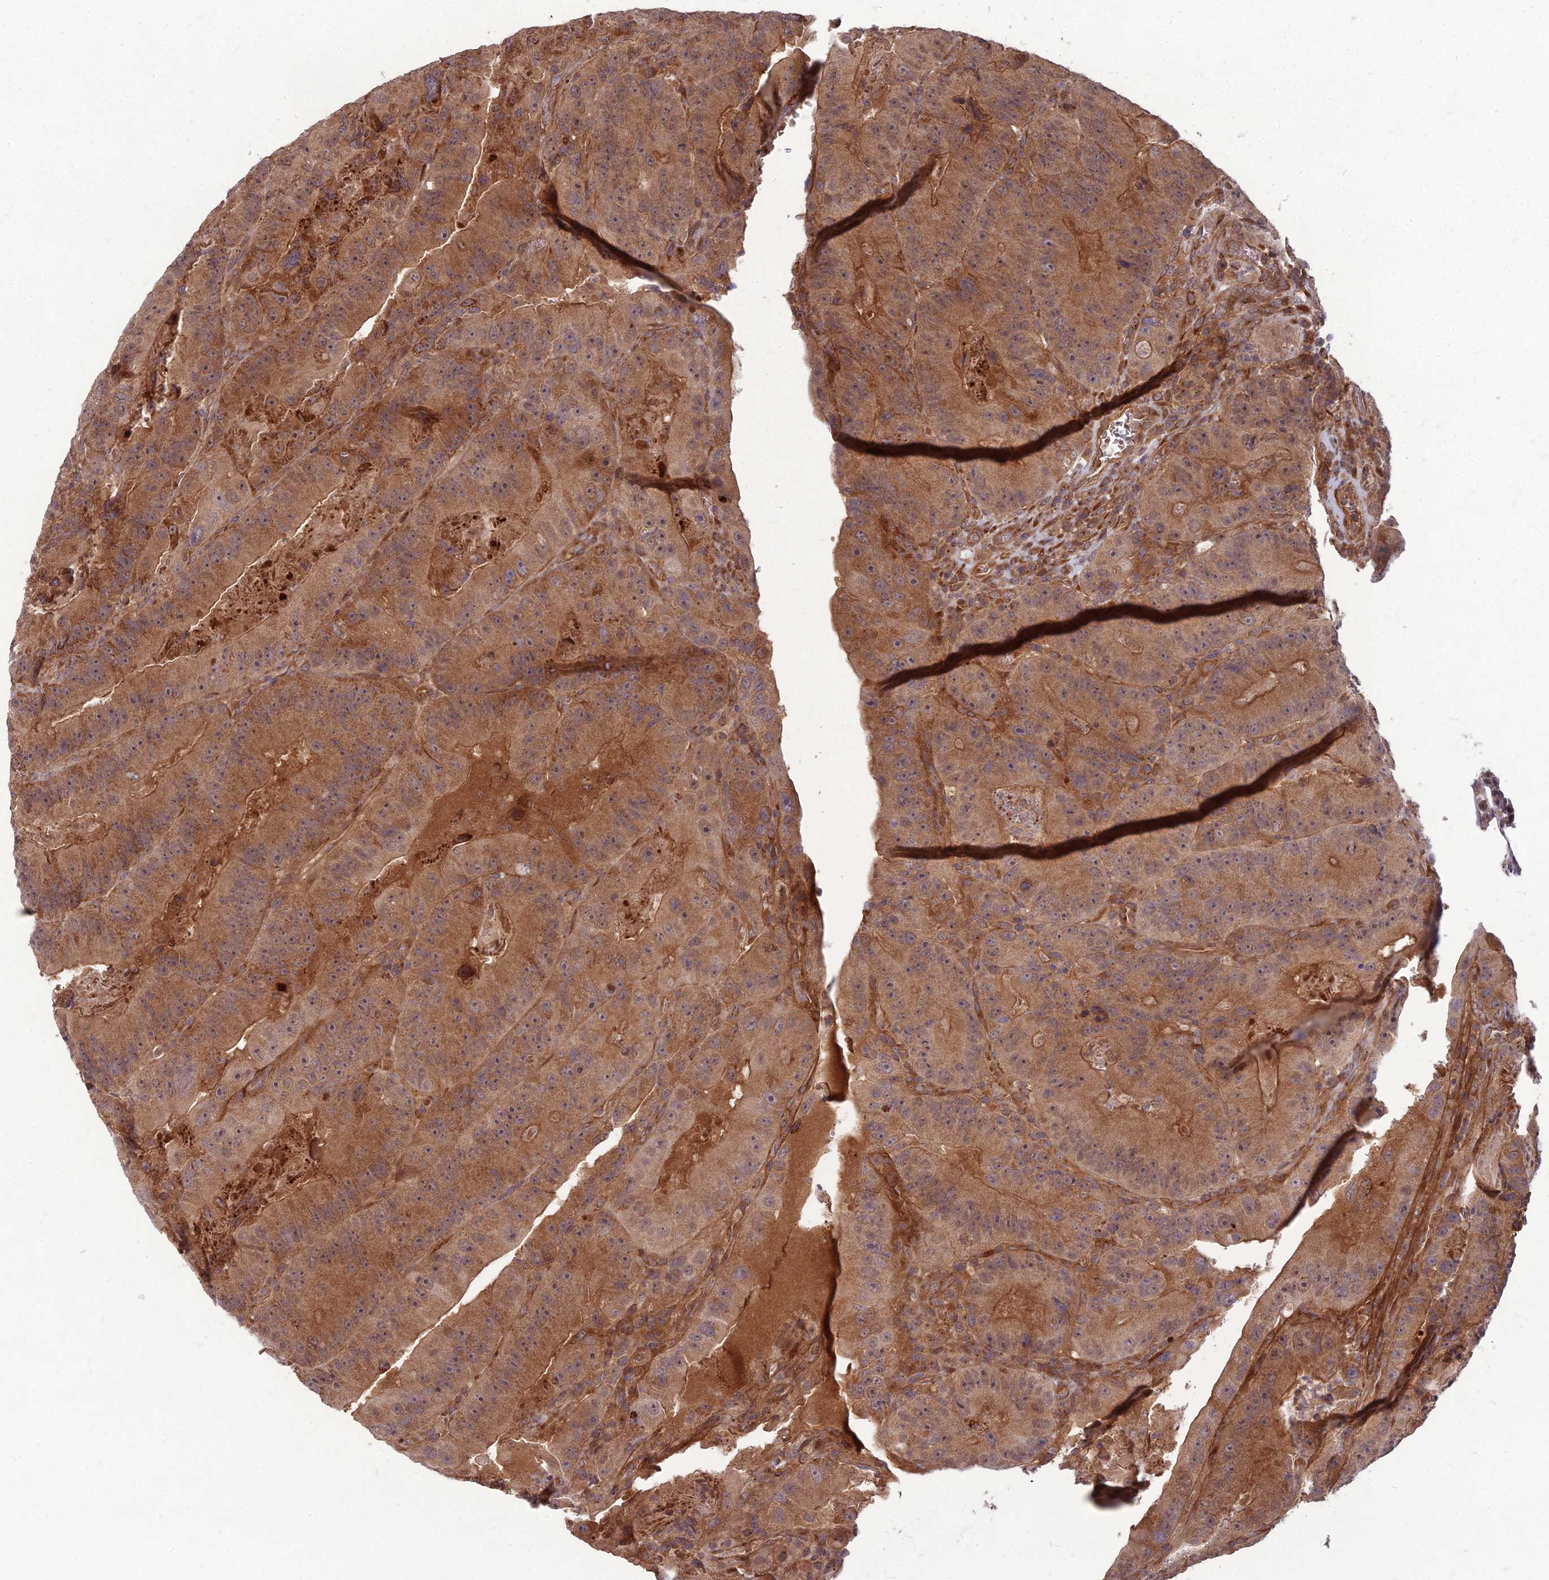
{"staining": {"intensity": "moderate", "quantity": ">75%", "location": "cytoplasmic/membranous"}, "tissue": "colorectal cancer", "cell_type": "Tumor cells", "image_type": "cancer", "snomed": [{"axis": "morphology", "description": "Adenocarcinoma, NOS"}, {"axis": "topography", "description": "Colon"}], "caption": "Immunohistochemical staining of human colorectal cancer (adenocarcinoma) exhibits medium levels of moderate cytoplasmic/membranous protein staining in approximately >75% of tumor cells. The protein is shown in brown color, while the nuclei are stained blue.", "gene": "MFSD8", "patient": {"sex": "female", "age": 86}}